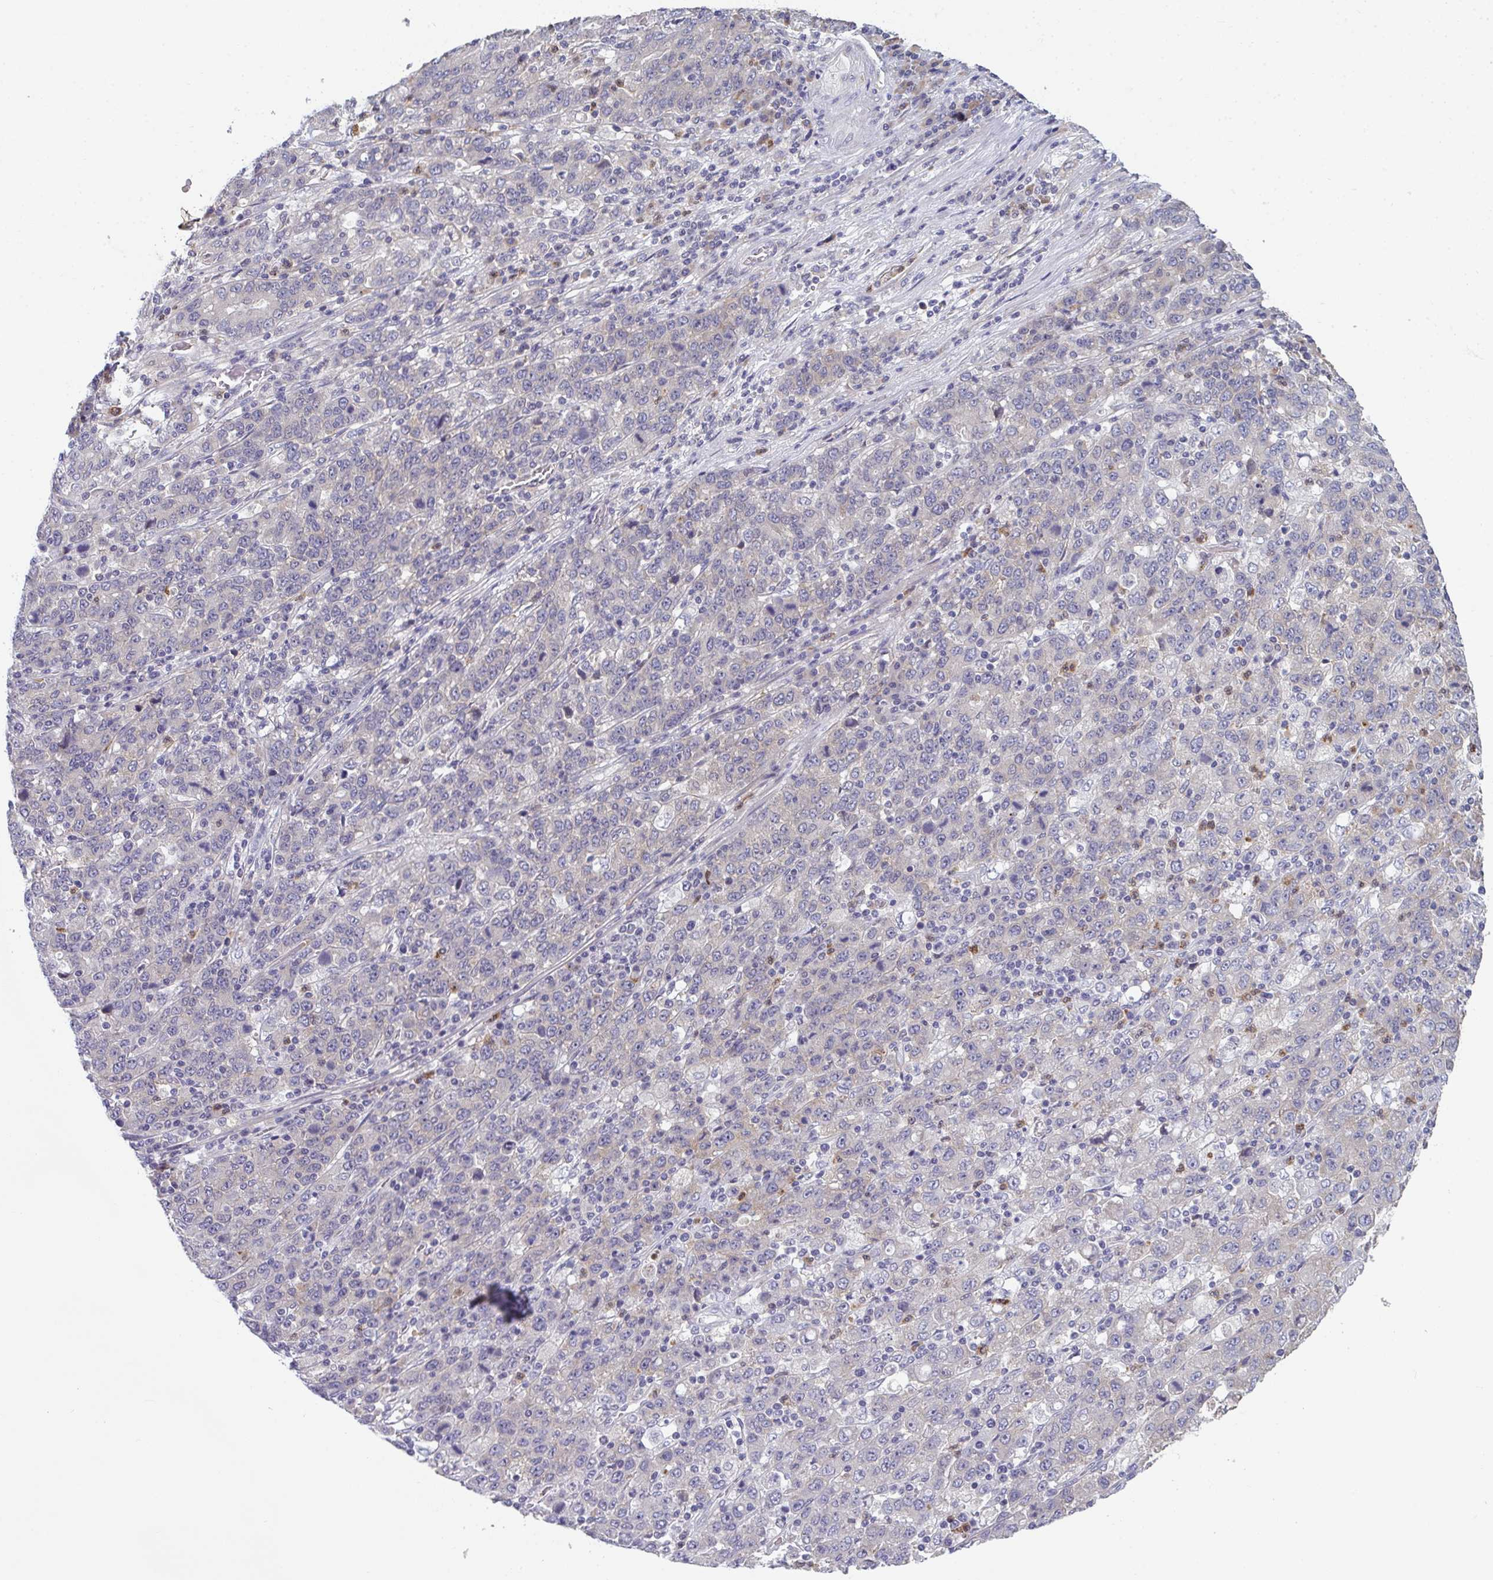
{"staining": {"intensity": "weak", "quantity": "<25%", "location": "cytoplasmic/membranous"}, "tissue": "stomach cancer", "cell_type": "Tumor cells", "image_type": "cancer", "snomed": [{"axis": "morphology", "description": "Adenocarcinoma, NOS"}, {"axis": "topography", "description": "Stomach, upper"}], "caption": "Immunohistochemistry (IHC) photomicrograph of neoplastic tissue: stomach cancer (adenocarcinoma) stained with DAB displays no significant protein expression in tumor cells.", "gene": "RIOK1", "patient": {"sex": "male", "age": 69}}